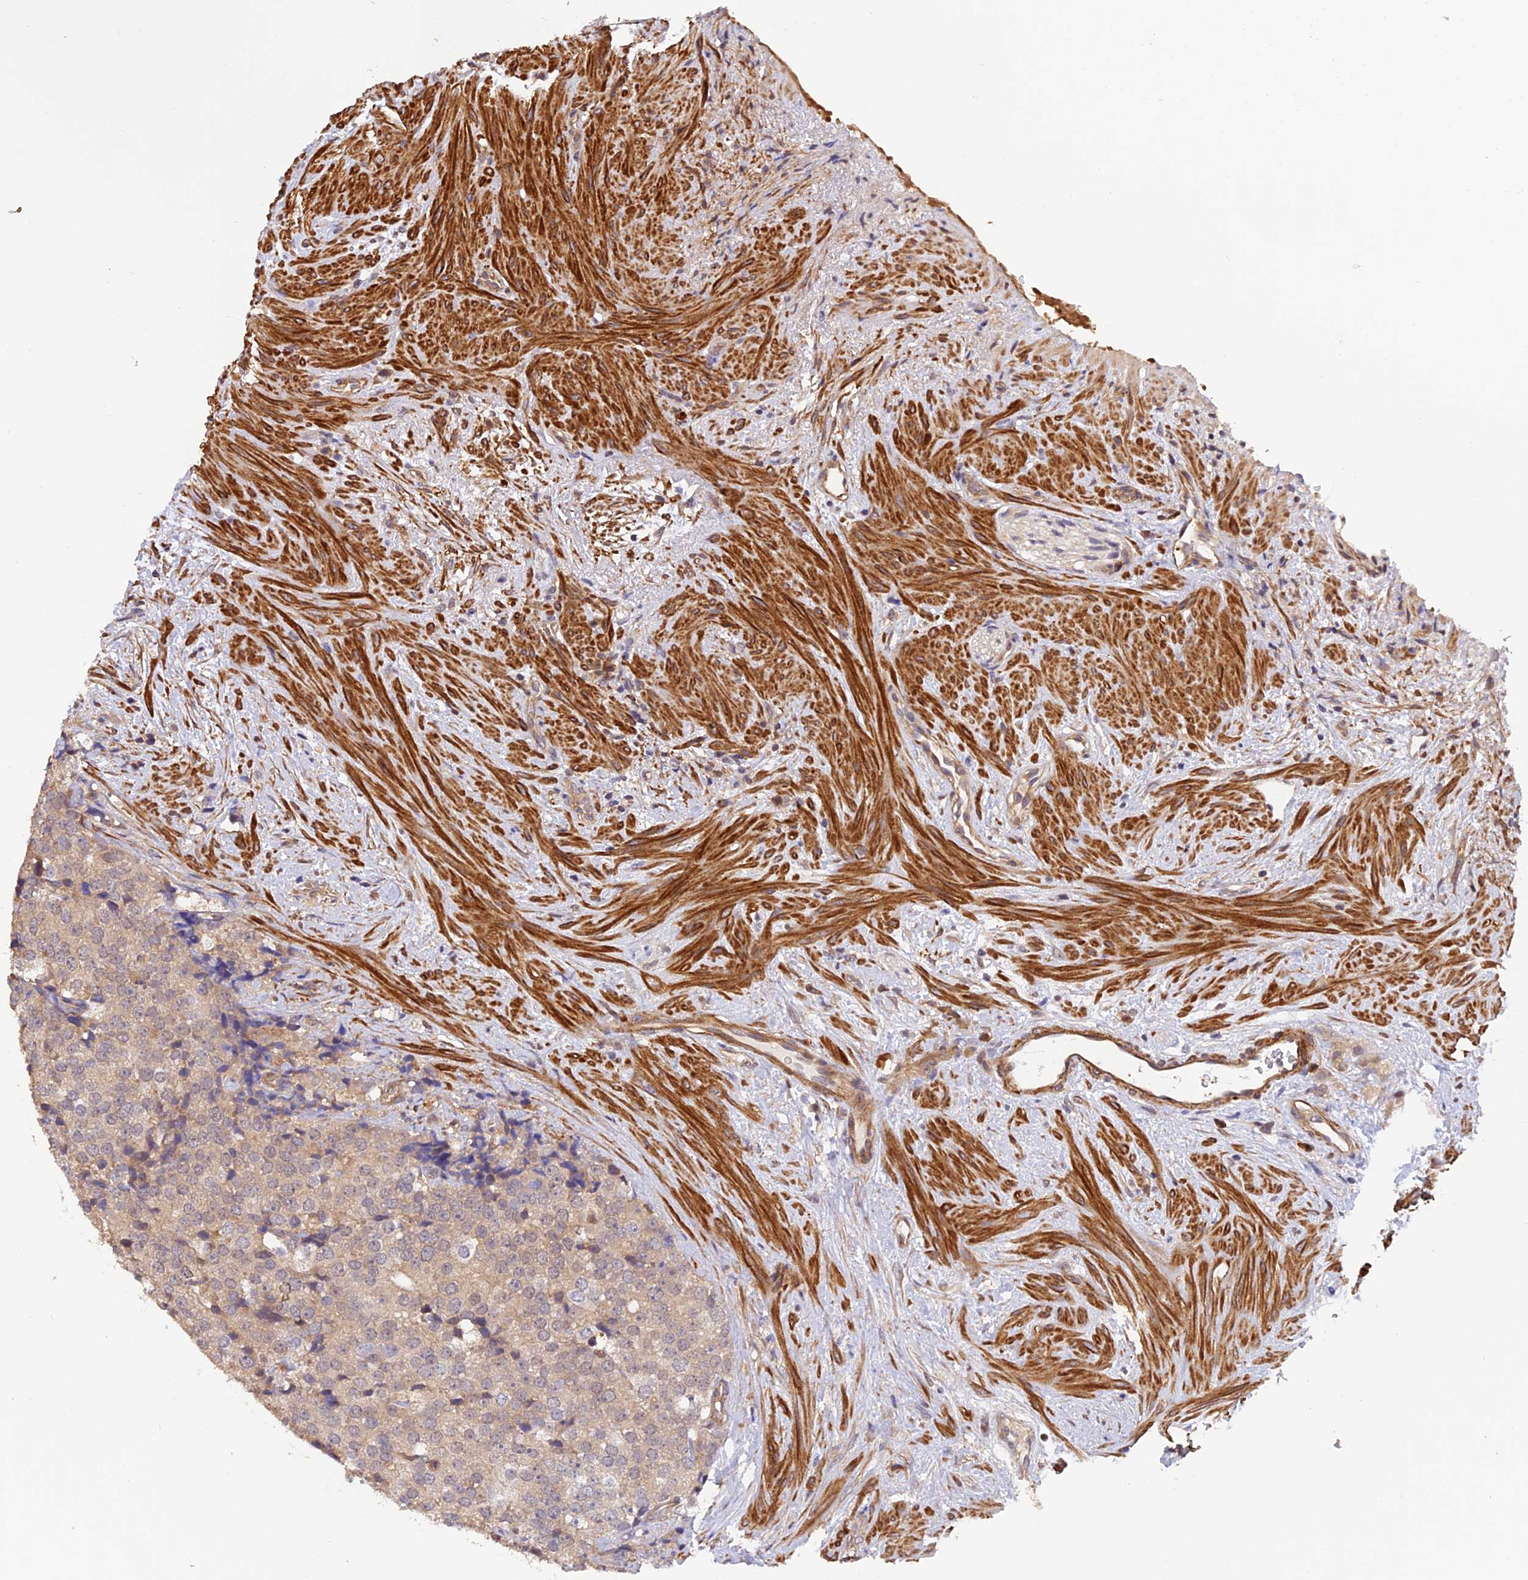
{"staining": {"intensity": "weak", "quantity": "<25%", "location": "cytoplasmic/membranous"}, "tissue": "prostate cancer", "cell_type": "Tumor cells", "image_type": "cancer", "snomed": [{"axis": "morphology", "description": "Adenocarcinoma, High grade"}, {"axis": "topography", "description": "Prostate"}], "caption": "The photomicrograph demonstrates no significant positivity in tumor cells of prostate cancer.", "gene": "PSMB3", "patient": {"sex": "male", "age": 49}}